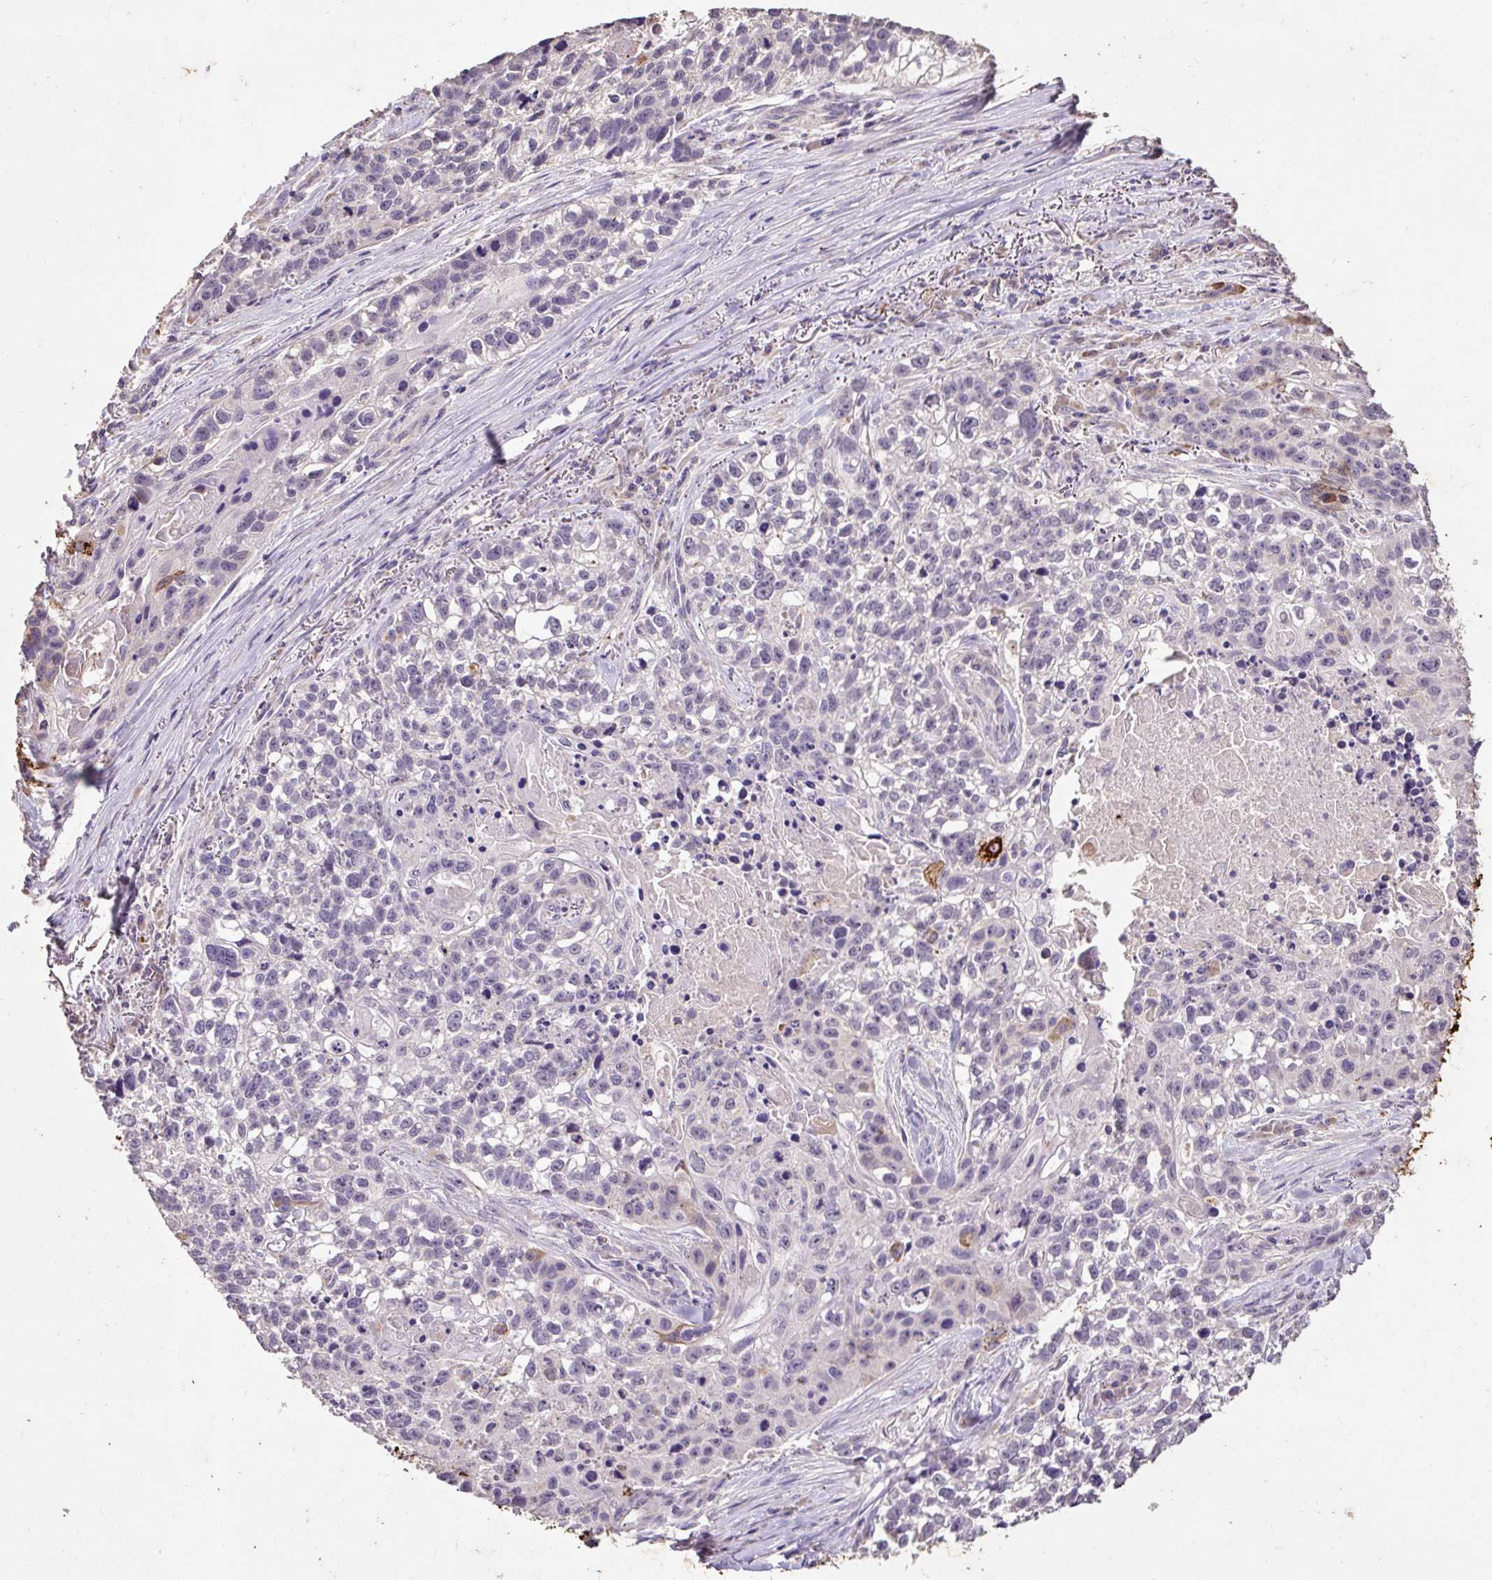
{"staining": {"intensity": "negative", "quantity": "none", "location": "none"}, "tissue": "lung cancer", "cell_type": "Tumor cells", "image_type": "cancer", "snomed": [{"axis": "morphology", "description": "Squamous cell carcinoma, NOS"}, {"axis": "topography", "description": "Lung"}], "caption": "Immunohistochemistry of human lung cancer (squamous cell carcinoma) exhibits no positivity in tumor cells.", "gene": "LRTM2", "patient": {"sex": "male", "age": 74}}